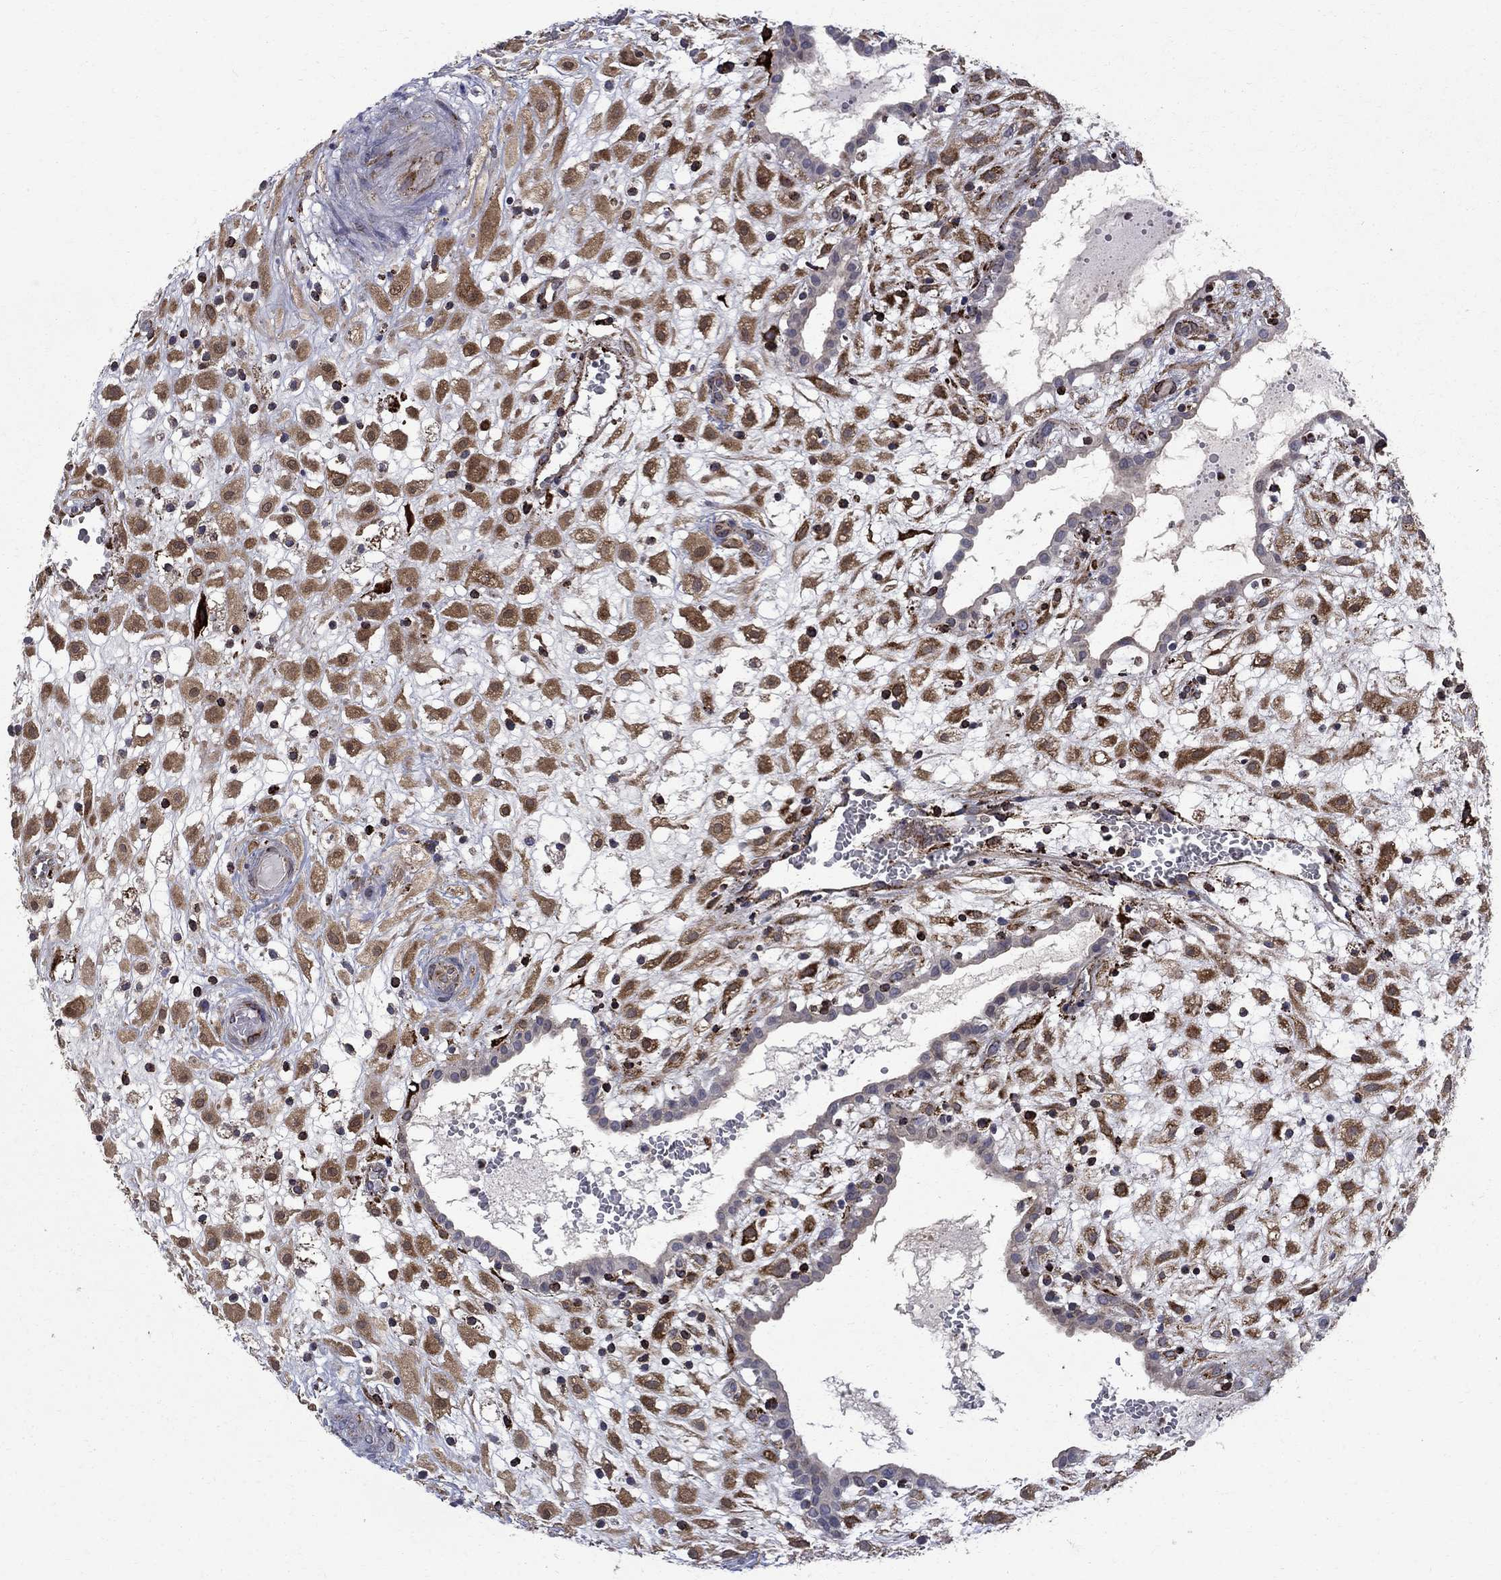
{"staining": {"intensity": "strong", "quantity": "25%-75%", "location": "cytoplasmic/membranous"}, "tissue": "placenta", "cell_type": "Decidual cells", "image_type": "normal", "snomed": [{"axis": "morphology", "description": "Normal tissue, NOS"}, {"axis": "topography", "description": "Placenta"}], "caption": "Placenta stained with a protein marker reveals strong staining in decidual cells.", "gene": "CAB39L", "patient": {"sex": "female", "age": 24}}